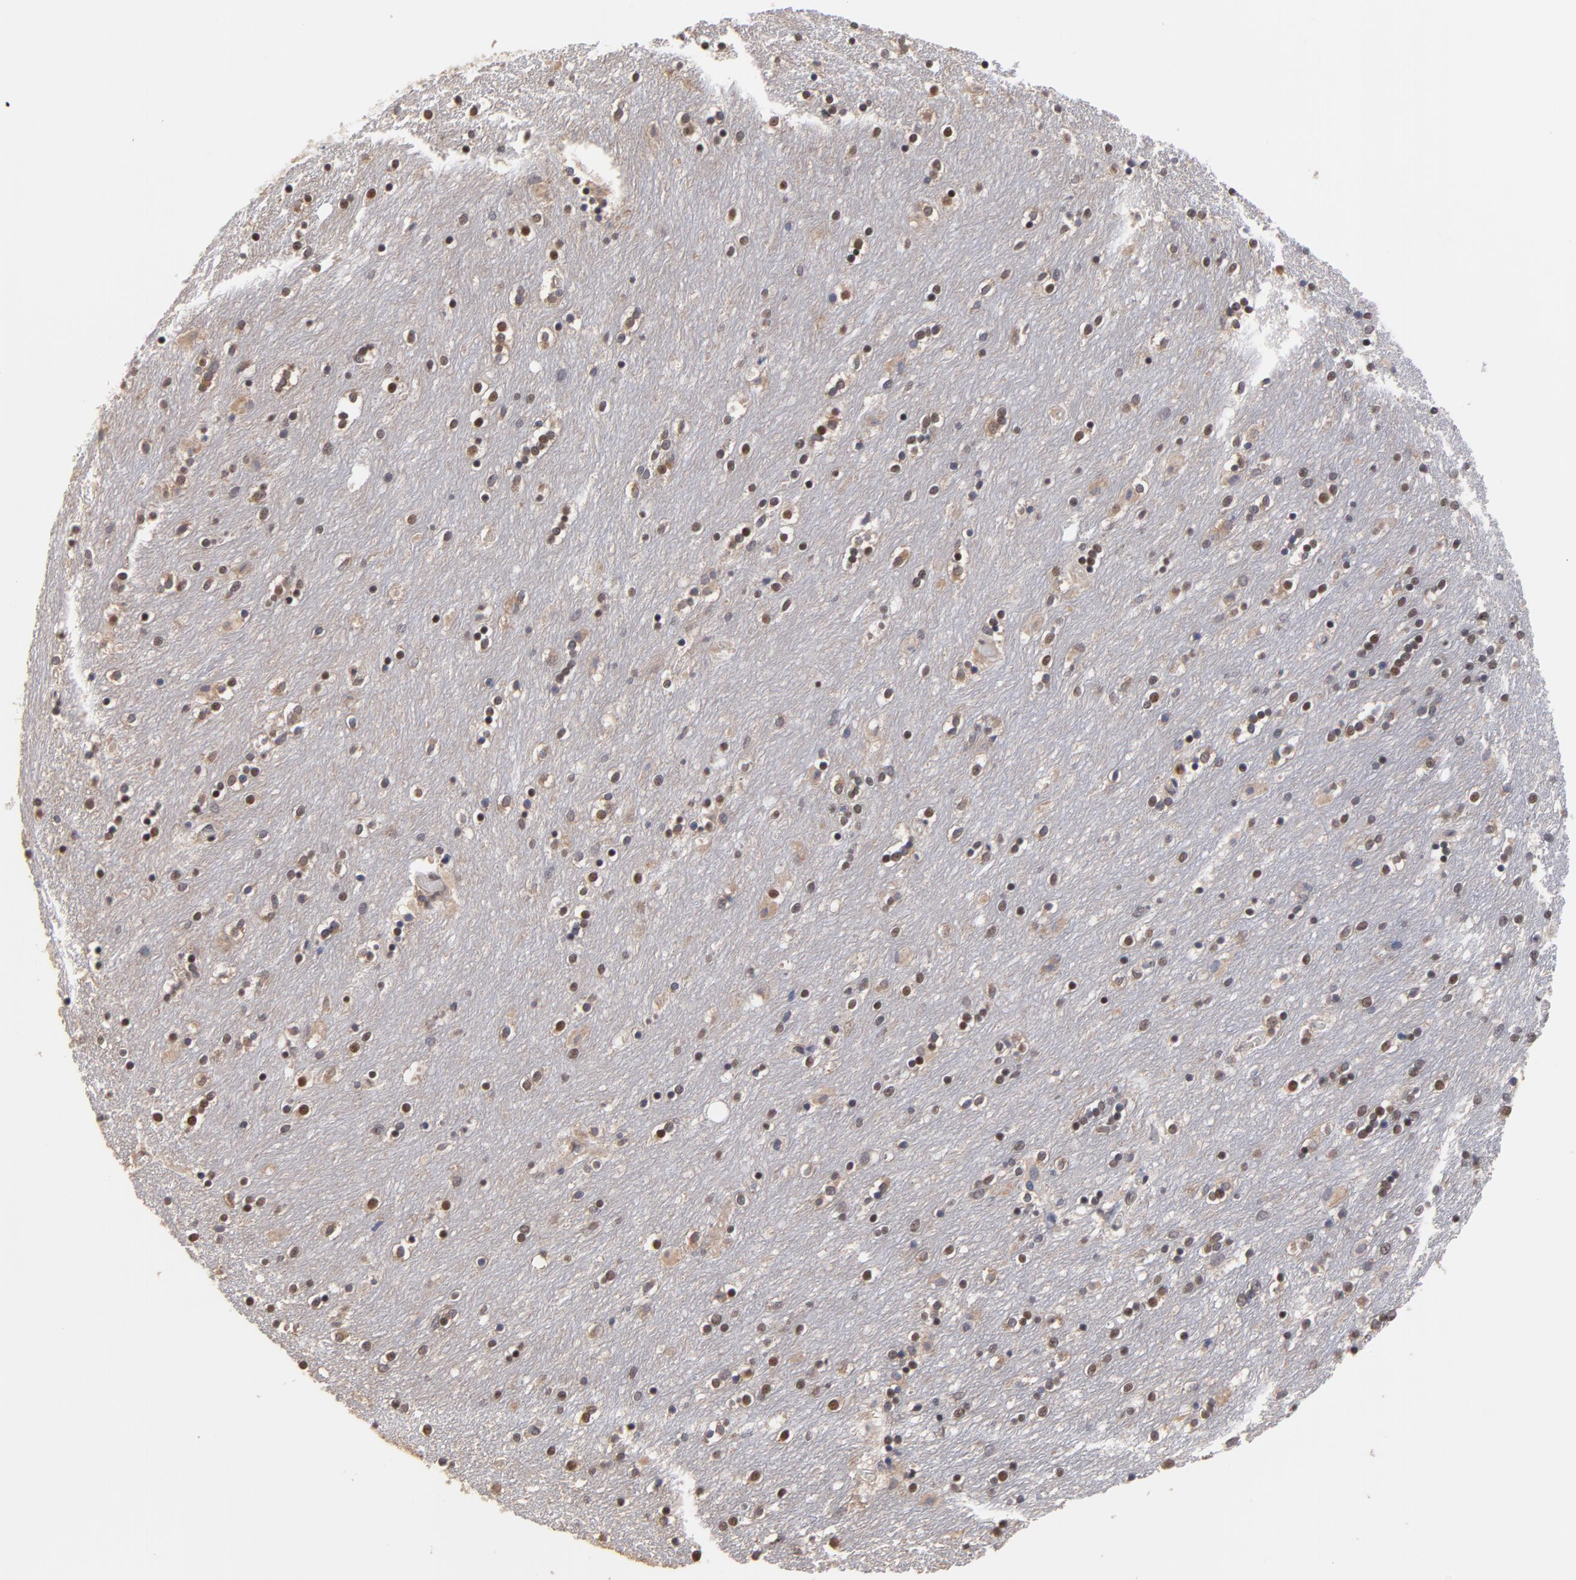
{"staining": {"intensity": "negative", "quantity": "none", "location": "none"}, "tissue": "caudate", "cell_type": "Glial cells", "image_type": "normal", "snomed": [{"axis": "morphology", "description": "Normal tissue, NOS"}, {"axis": "topography", "description": "Lateral ventricle wall"}], "caption": "A micrograph of human caudate is negative for staining in glial cells. Brightfield microscopy of IHC stained with DAB (3,3'-diaminobenzidine) (brown) and hematoxylin (blue), captured at high magnification.", "gene": "CCT2", "patient": {"sex": "female", "age": 54}}